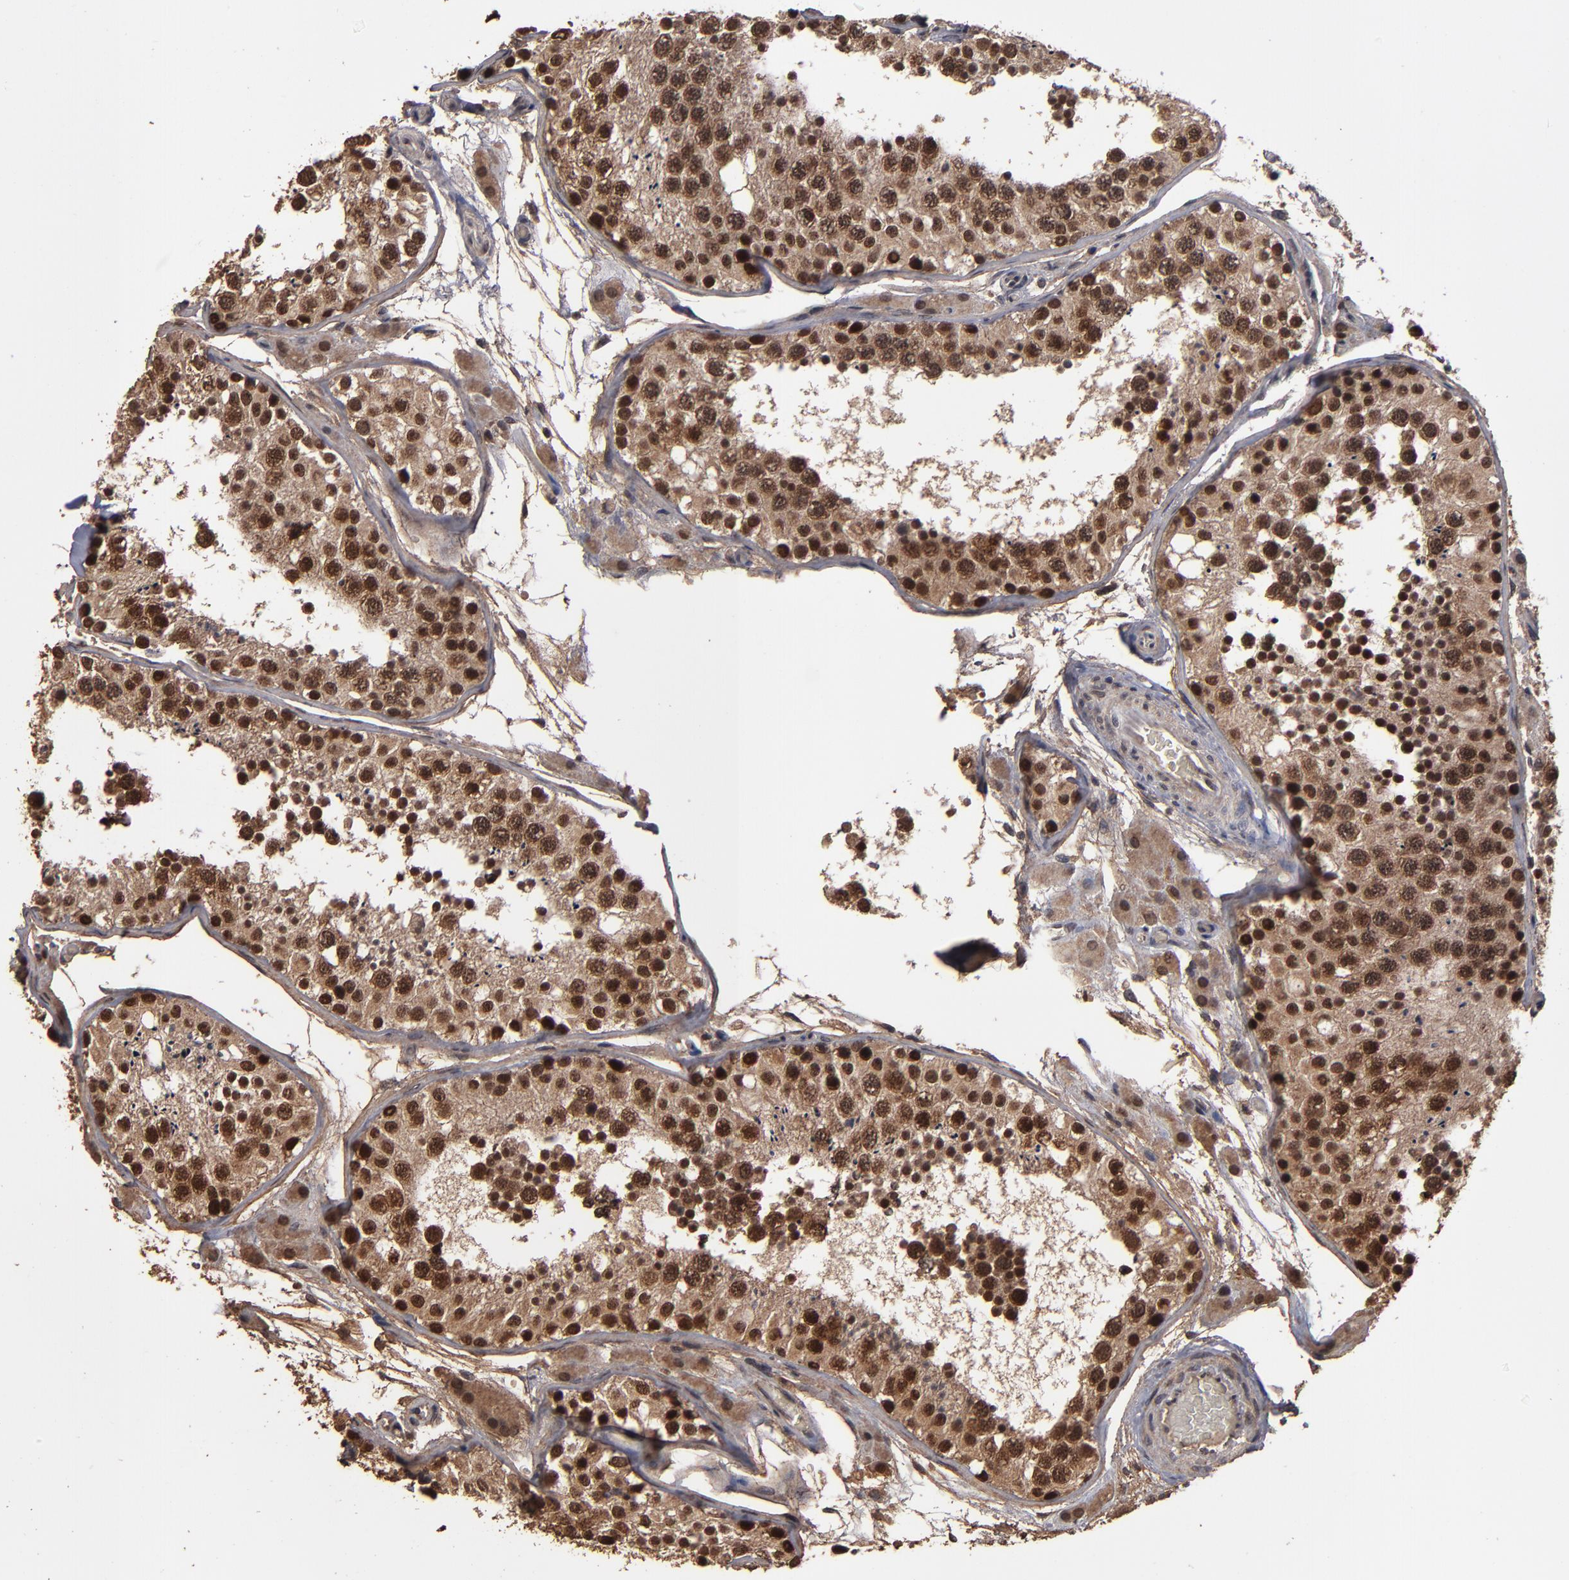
{"staining": {"intensity": "moderate", "quantity": ">75%", "location": "cytoplasmic/membranous,nuclear"}, "tissue": "testis", "cell_type": "Cells in seminiferous ducts", "image_type": "normal", "snomed": [{"axis": "morphology", "description": "Normal tissue, NOS"}, {"axis": "topography", "description": "Testis"}], "caption": "Brown immunohistochemical staining in normal testis exhibits moderate cytoplasmic/membranous,nuclear positivity in about >75% of cells in seminiferous ducts. (DAB = brown stain, brightfield microscopy at high magnification).", "gene": "NXF2B", "patient": {"sex": "male", "age": 26}}